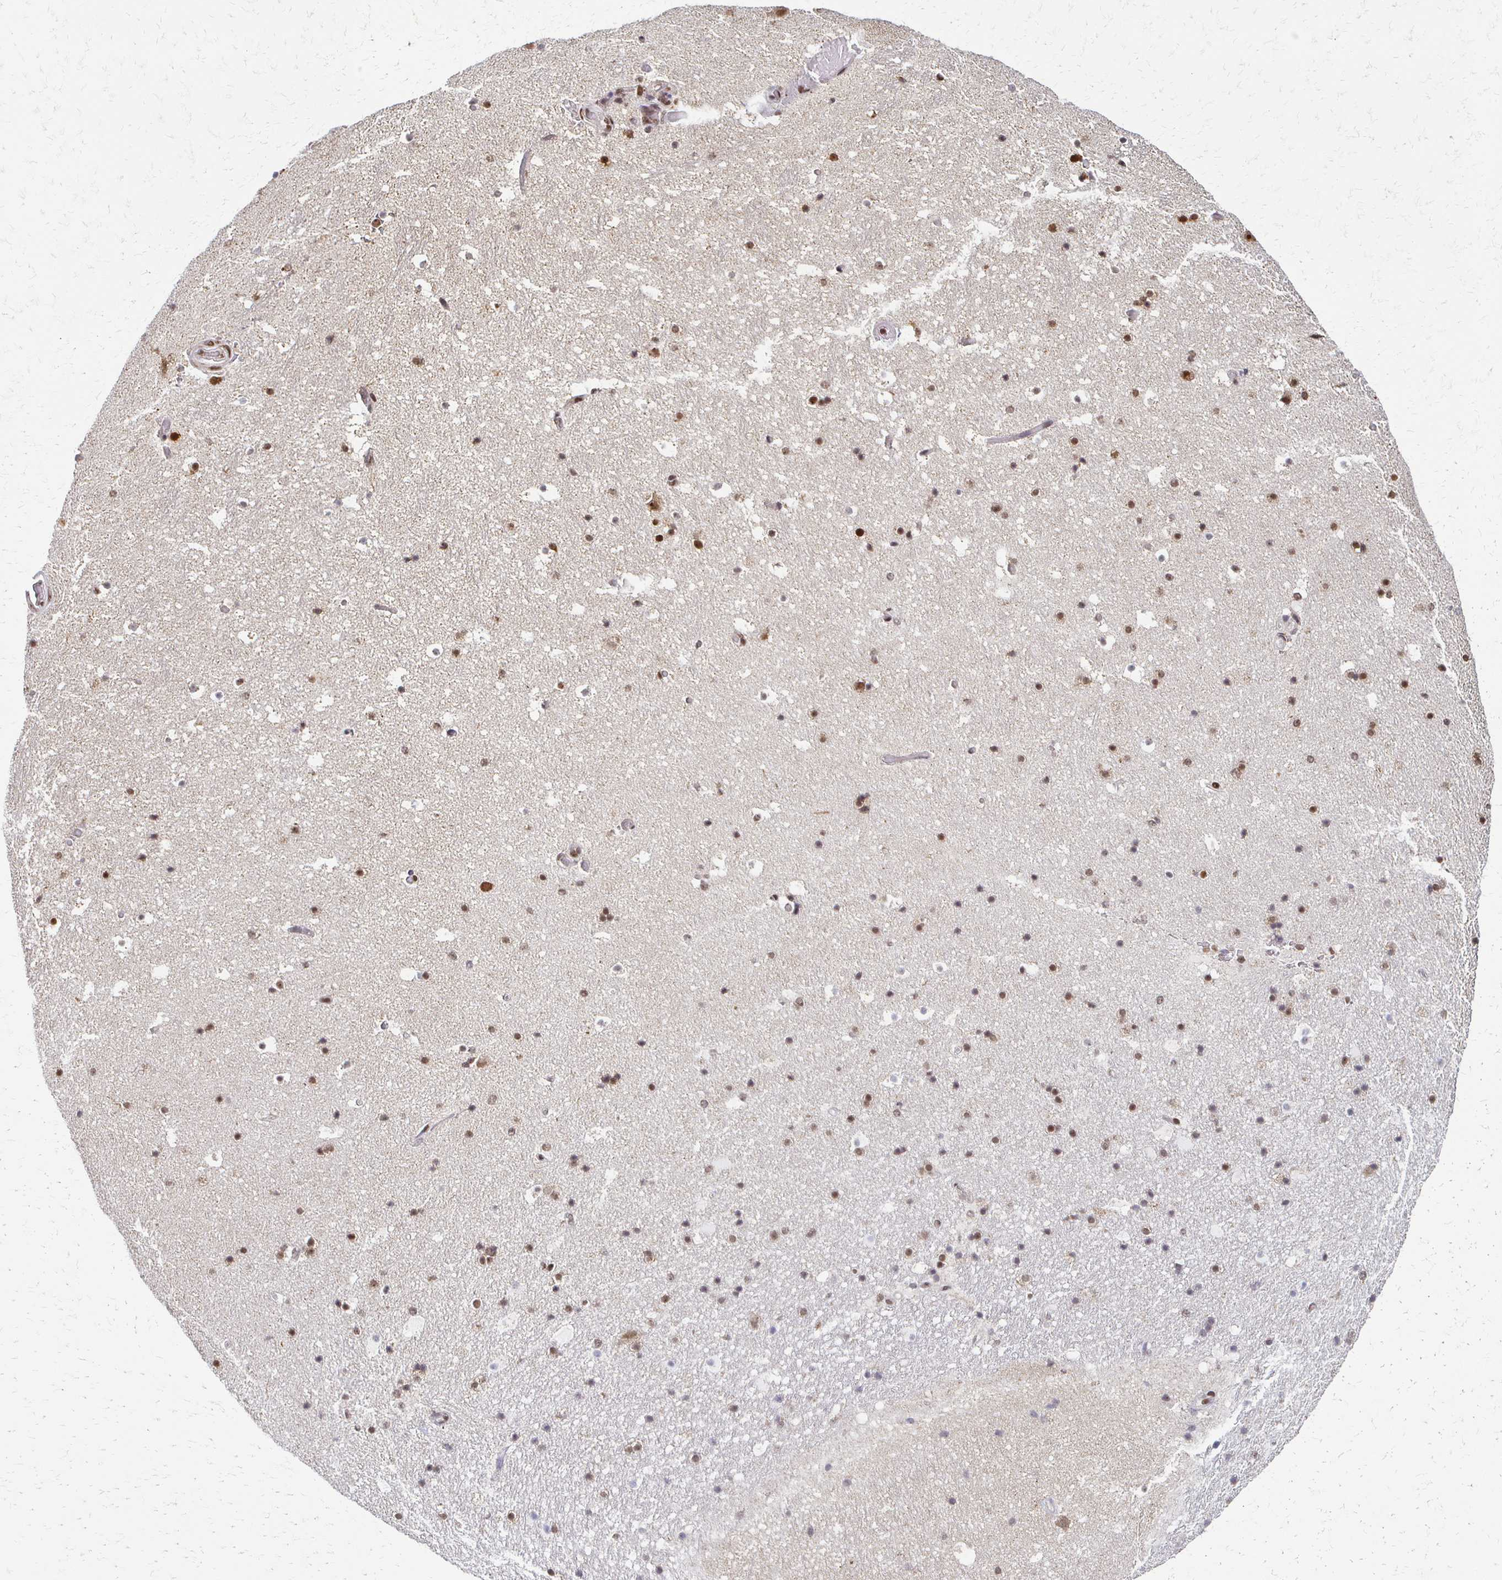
{"staining": {"intensity": "moderate", "quantity": ">75%", "location": "nuclear"}, "tissue": "hippocampus", "cell_type": "Glial cells", "image_type": "normal", "snomed": [{"axis": "morphology", "description": "Normal tissue, NOS"}, {"axis": "topography", "description": "Hippocampus"}], "caption": "Immunohistochemical staining of unremarkable hippocampus shows medium levels of moderate nuclear positivity in approximately >75% of glial cells. (DAB IHC, brown staining for protein, blue staining for nuclei).", "gene": "HOXA9", "patient": {"sex": "male", "age": 26}}